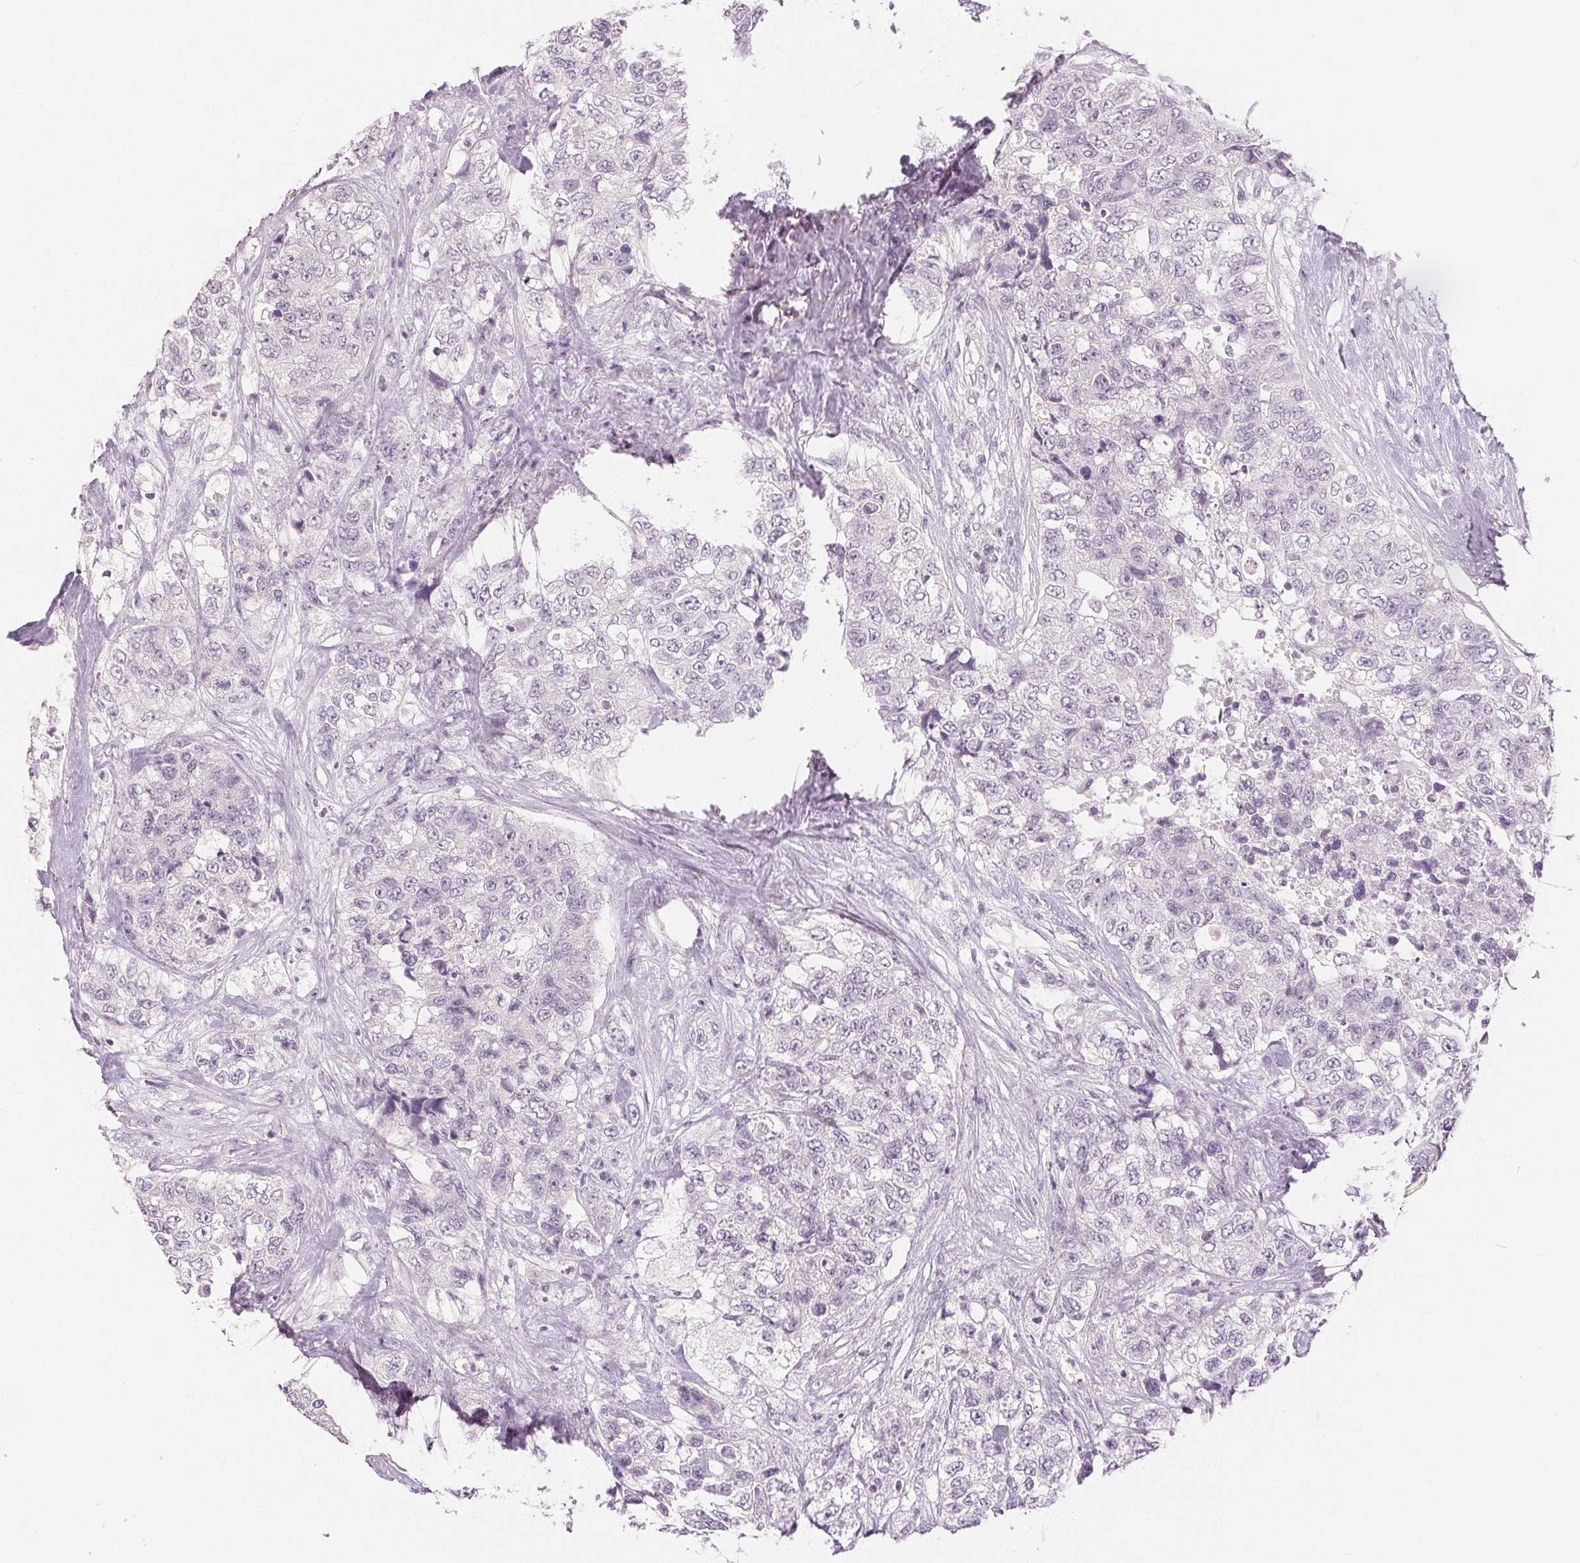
{"staining": {"intensity": "negative", "quantity": "none", "location": "none"}, "tissue": "urothelial cancer", "cell_type": "Tumor cells", "image_type": "cancer", "snomed": [{"axis": "morphology", "description": "Urothelial carcinoma, High grade"}, {"axis": "topography", "description": "Urinary bladder"}], "caption": "The IHC histopathology image has no significant expression in tumor cells of urothelial carcinoma (high-grade) tissue.", "gene": "SLC27A5", "patient": {"sex": "female", "age": 78}}